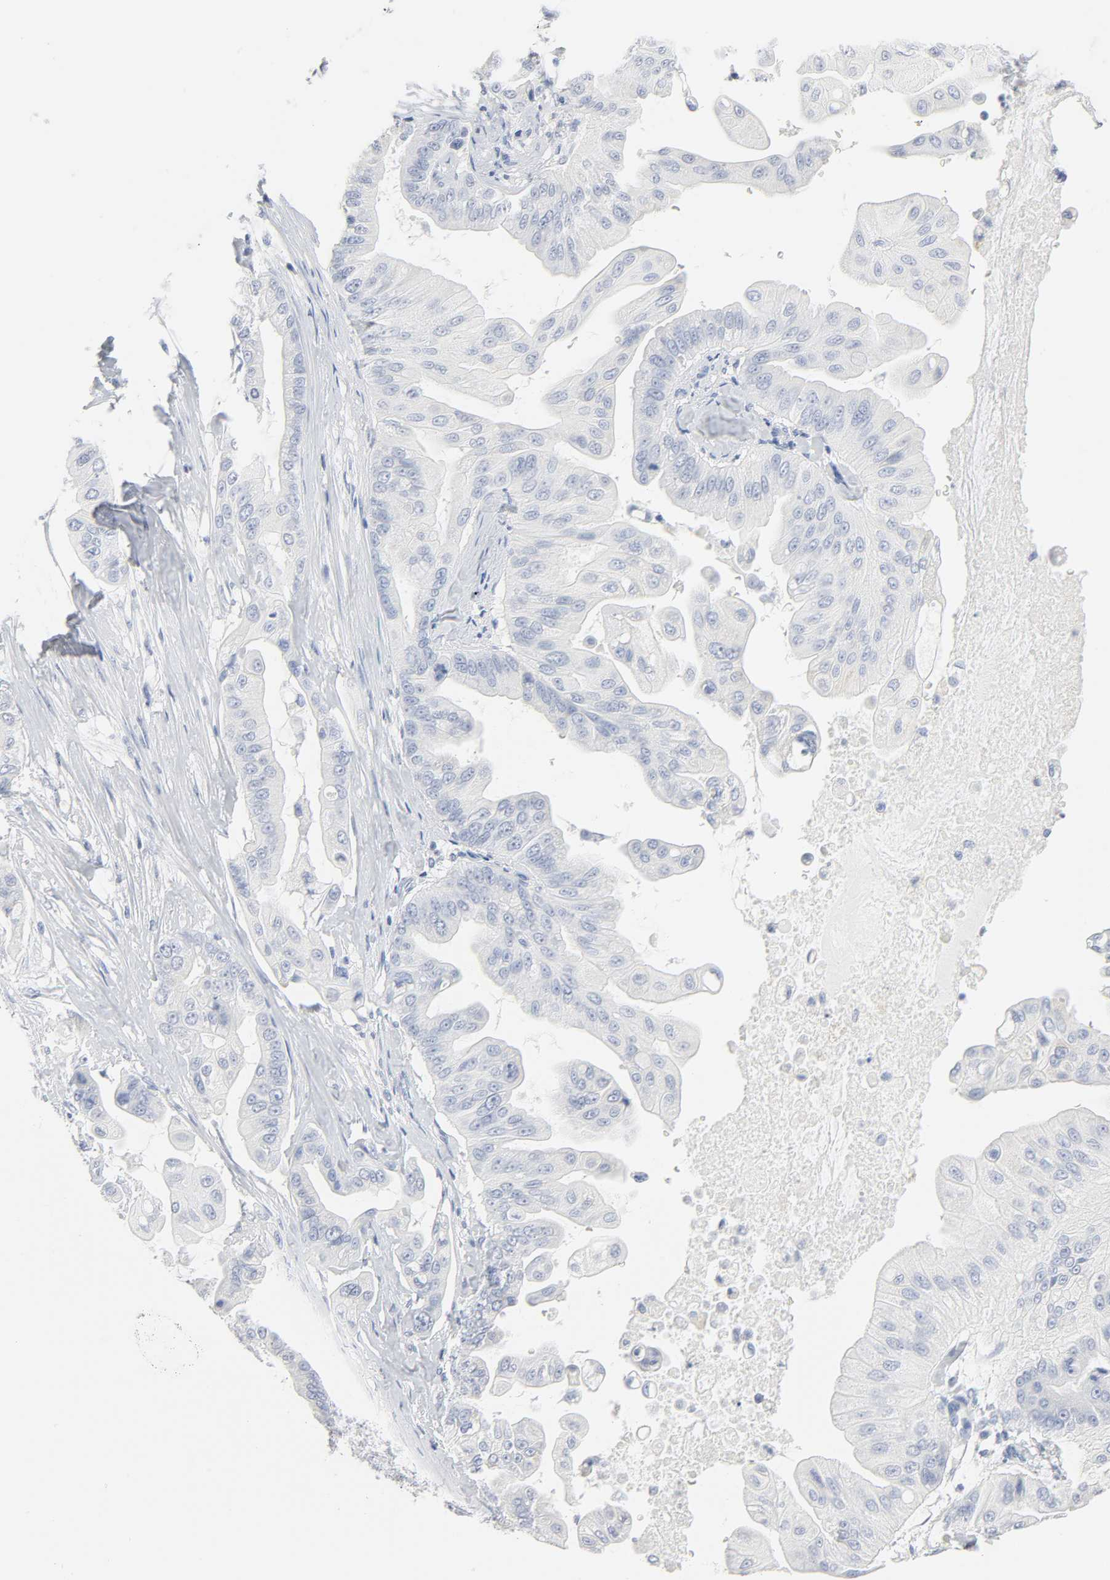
{"staining": {"intensity": "negative", "quantity": "none", "location": "none"}, "tissue": "pancreatic cancer", "cell_type": "Tumor cells", "image_type": "cancer", "snomed": [{"axis": "morphology", "description": "Adenocarcinoma, NOS"}, {"axis": "topography", "description": "Pancreas"}], "caption": "Image shows no significant protein staining in tumor cells of pancreatic cancer (adenocarcinoma).", "gene": "ACP3", "patient": {"sex": "female", "age": 75}}